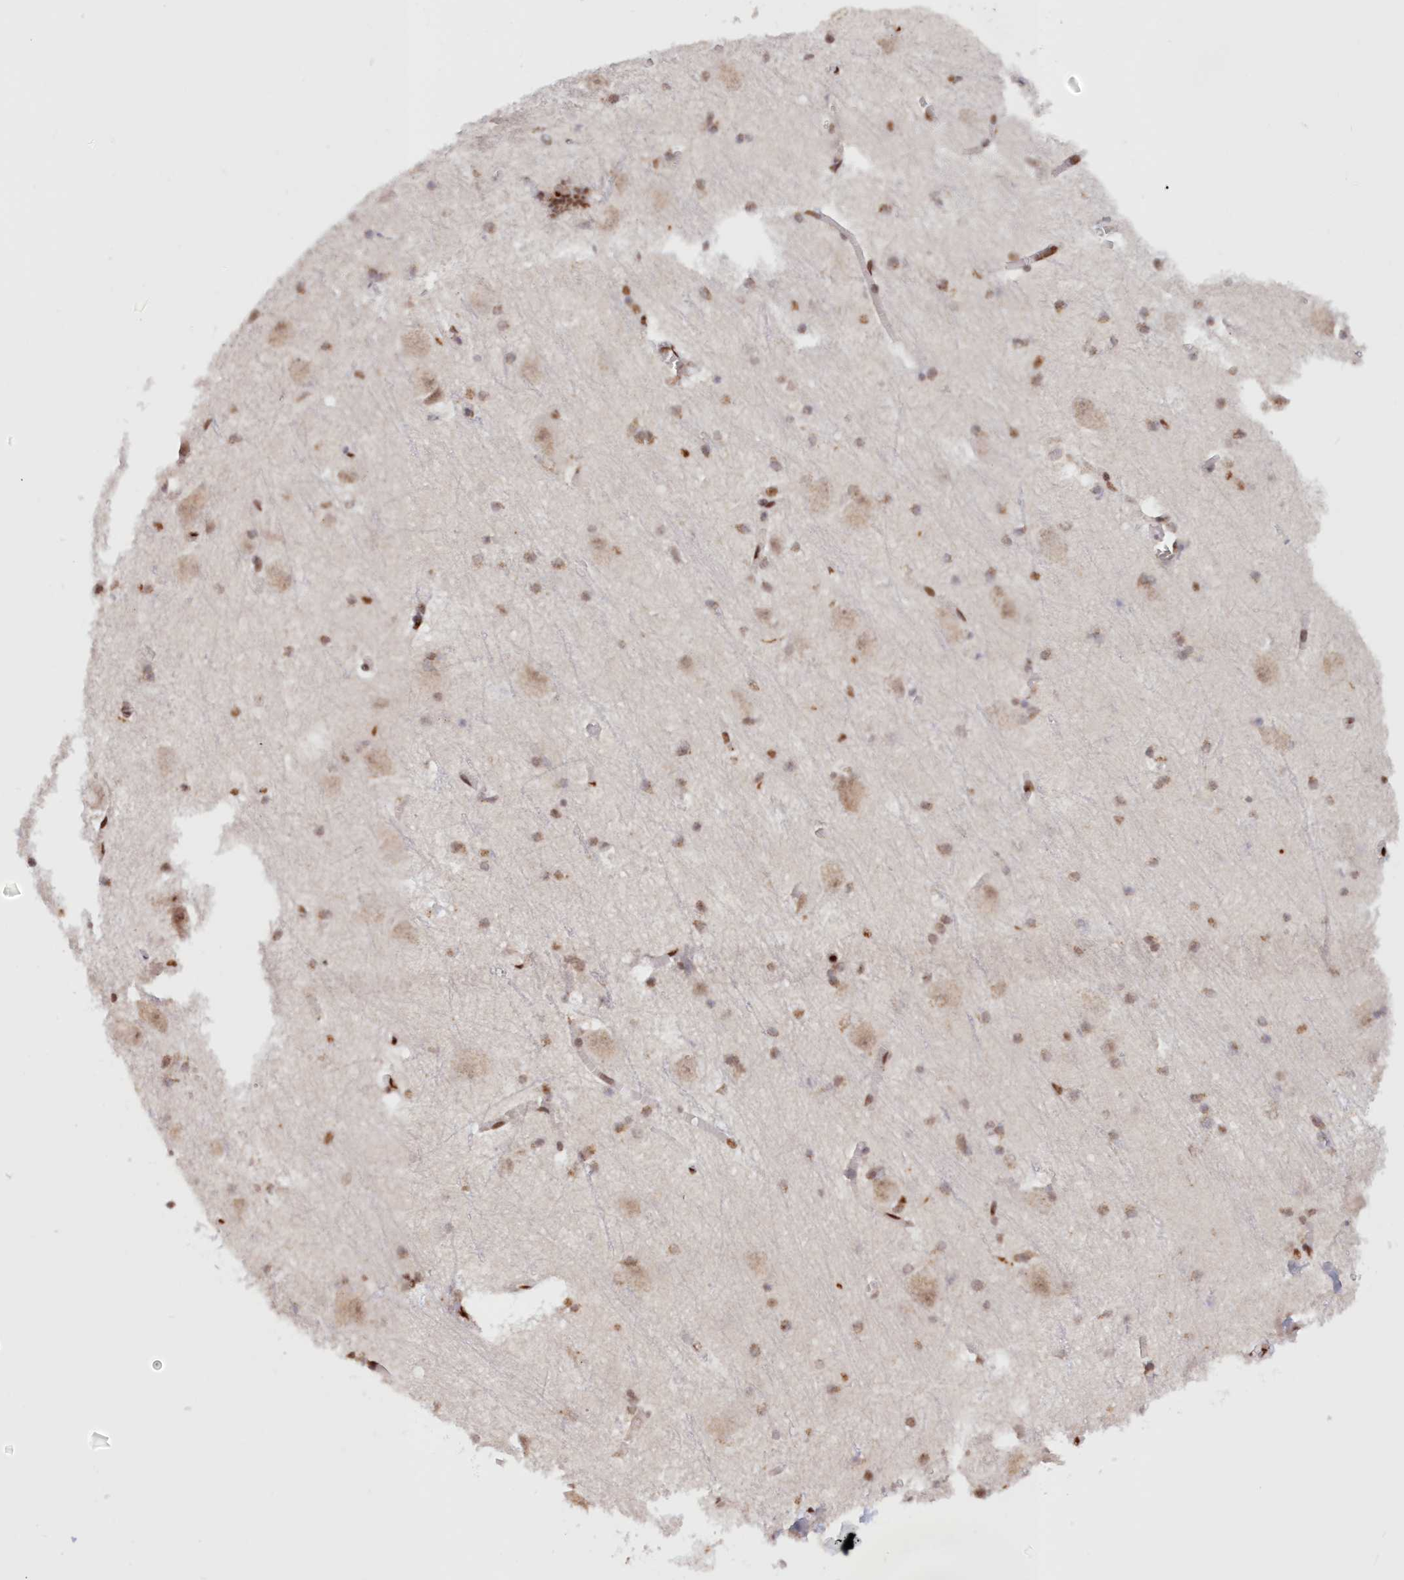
{"staining": {"intensity": "moderate", "quantity": "<25%", "location": "nuclear"}, "tissue": "caudate", "cell_type": "Glial cells", "image_type": "normal", "snomed": [{"axis": "morphology", "description": "Normal tissue, NOS"}, {"axis": "topography", "description": "Lateral ventricle wall"}], "caption": "A micrograph of caudate stained for a protein demonstrates moderate nuclear brown staining in glial cells. (Brightfield microscopy of DAB IHC at high magnification).", "gene": "POLR2B", "patient": {"sex": "male", "age": 37}}